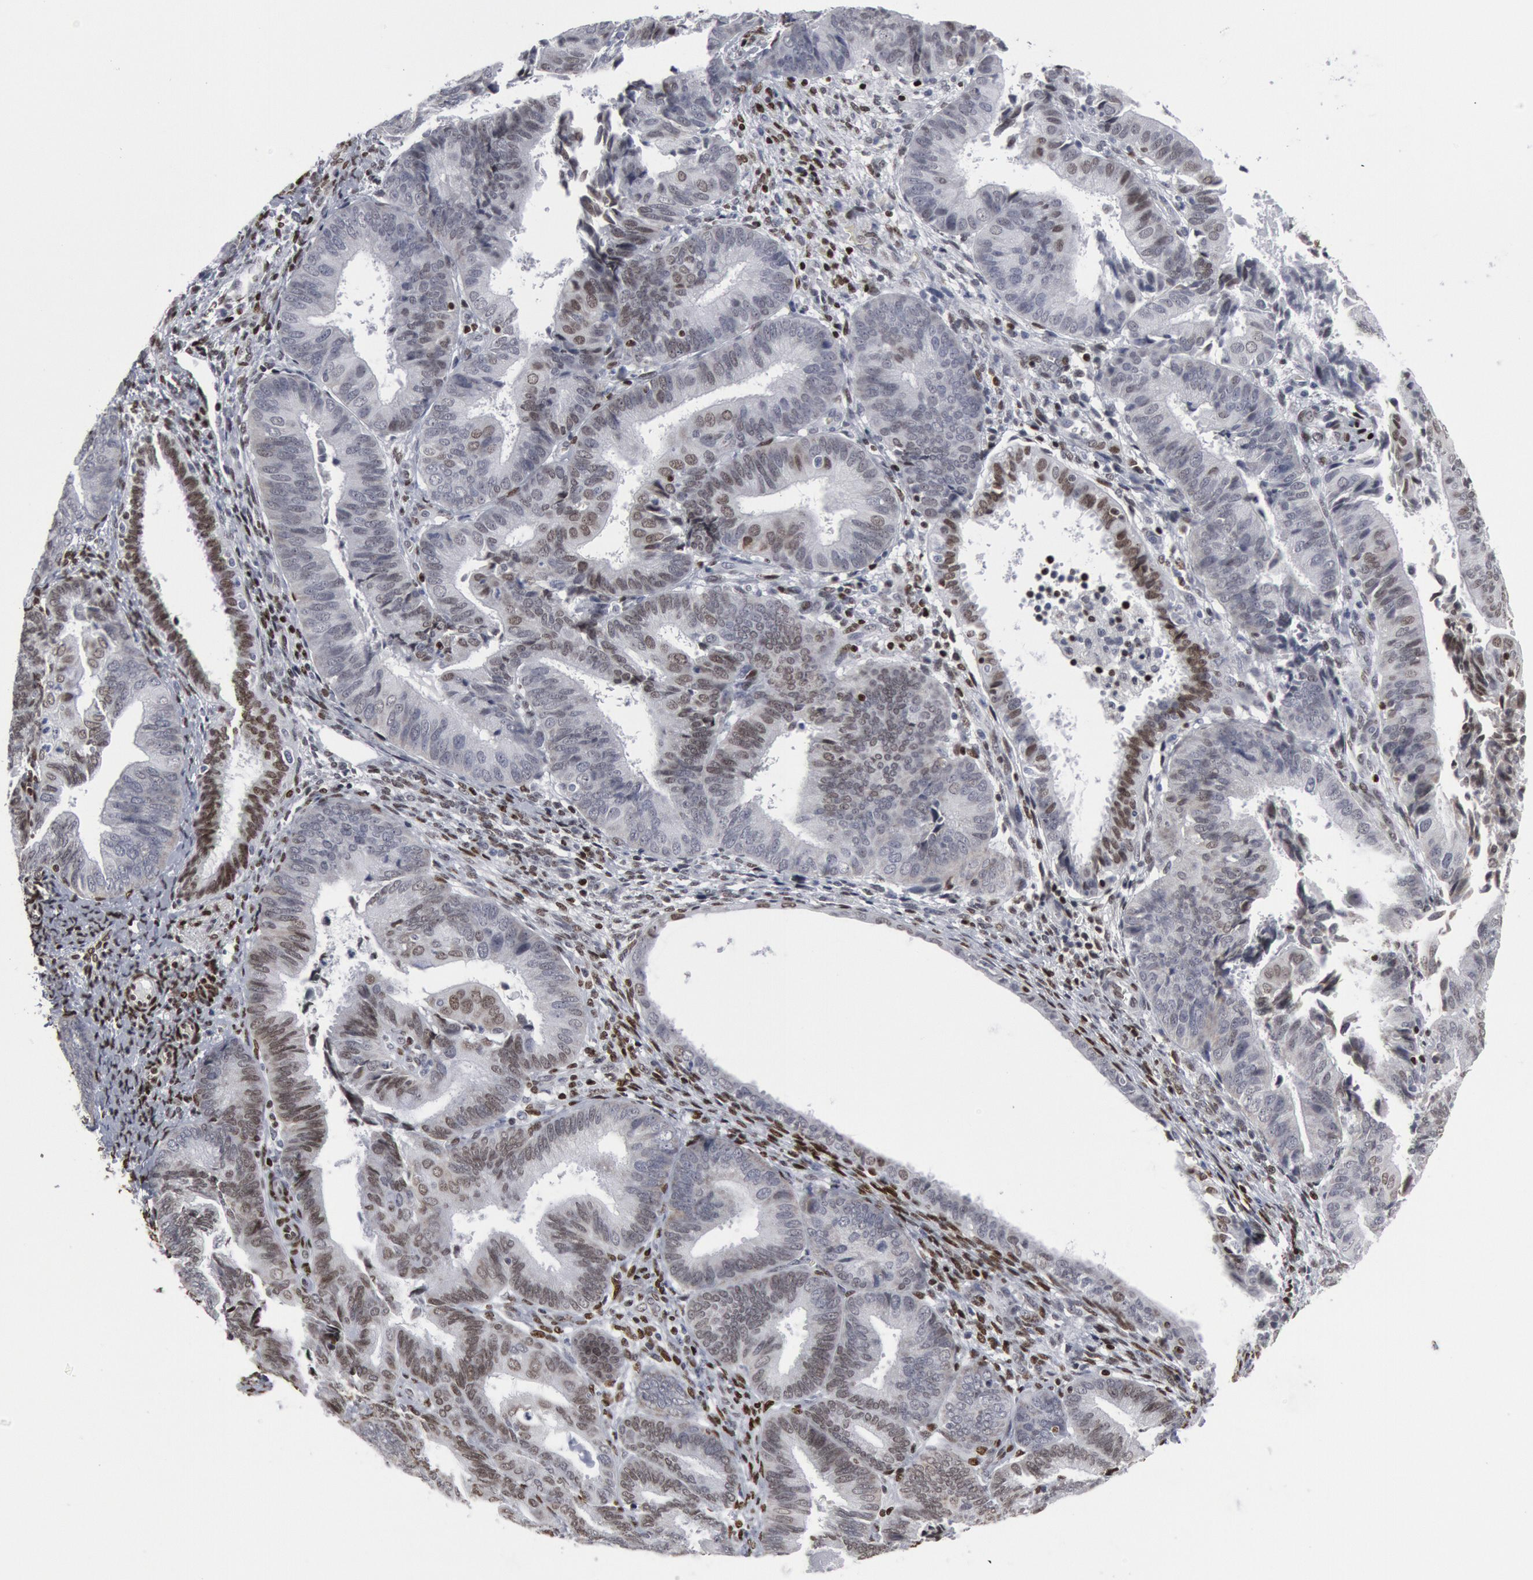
{"staining": {"intensity": "negative", "quantity": "none", "location": "none"}, "tissue": "endometrial cancer", "cell_type": "Tumor cells", "image_type": "cancer", "snomed": [{"axis": "morphology", "description": "Adenocarcinoma, NOS"}, {"axis": "topography", "description": "Endometrium"}], "caption": "Tumor cells are negative for brown protein staining in endometrial adenocarcinoma. Nuclei are stained in blue.", "gene": "MECP2", "patient": {"sex": "female", "age": 63}}